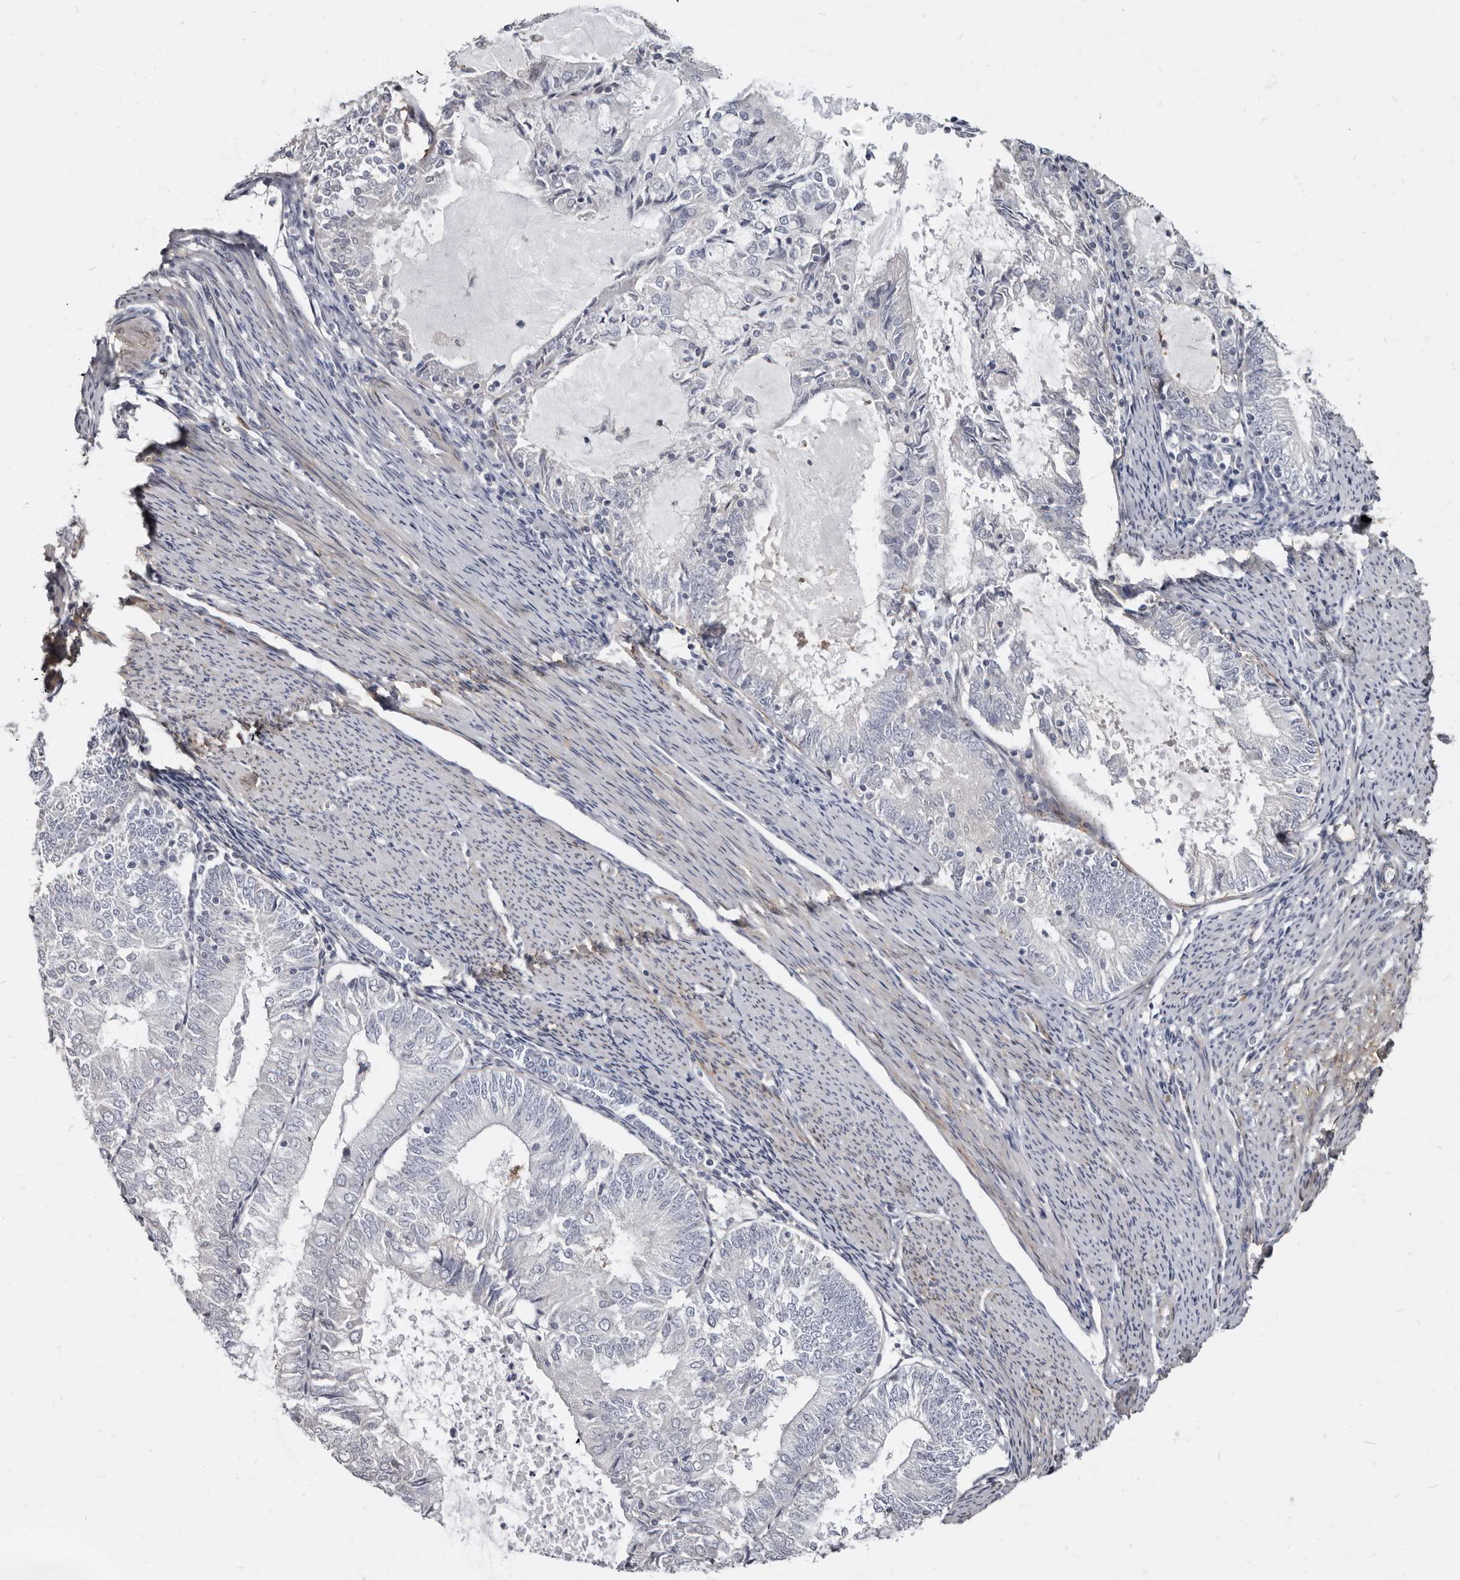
{"staining": {"intensity": "negative", "quantity": "none", "location": "none"}, "tissue": "endometrial cancer", "cell_type": "Tumor cells", "image_type": "cancer", "snomed": [{"axis": "morphology", "description": "Adenocarcinoma, NOS"}, {"axis": "topography", "description": "Endometrium"}], "caption": "Tumor cells show no significant positivity in endometrial adenocarcinoma.", "gene": "MRGPRF", "patient": {"sex": "female", "age": 57}}